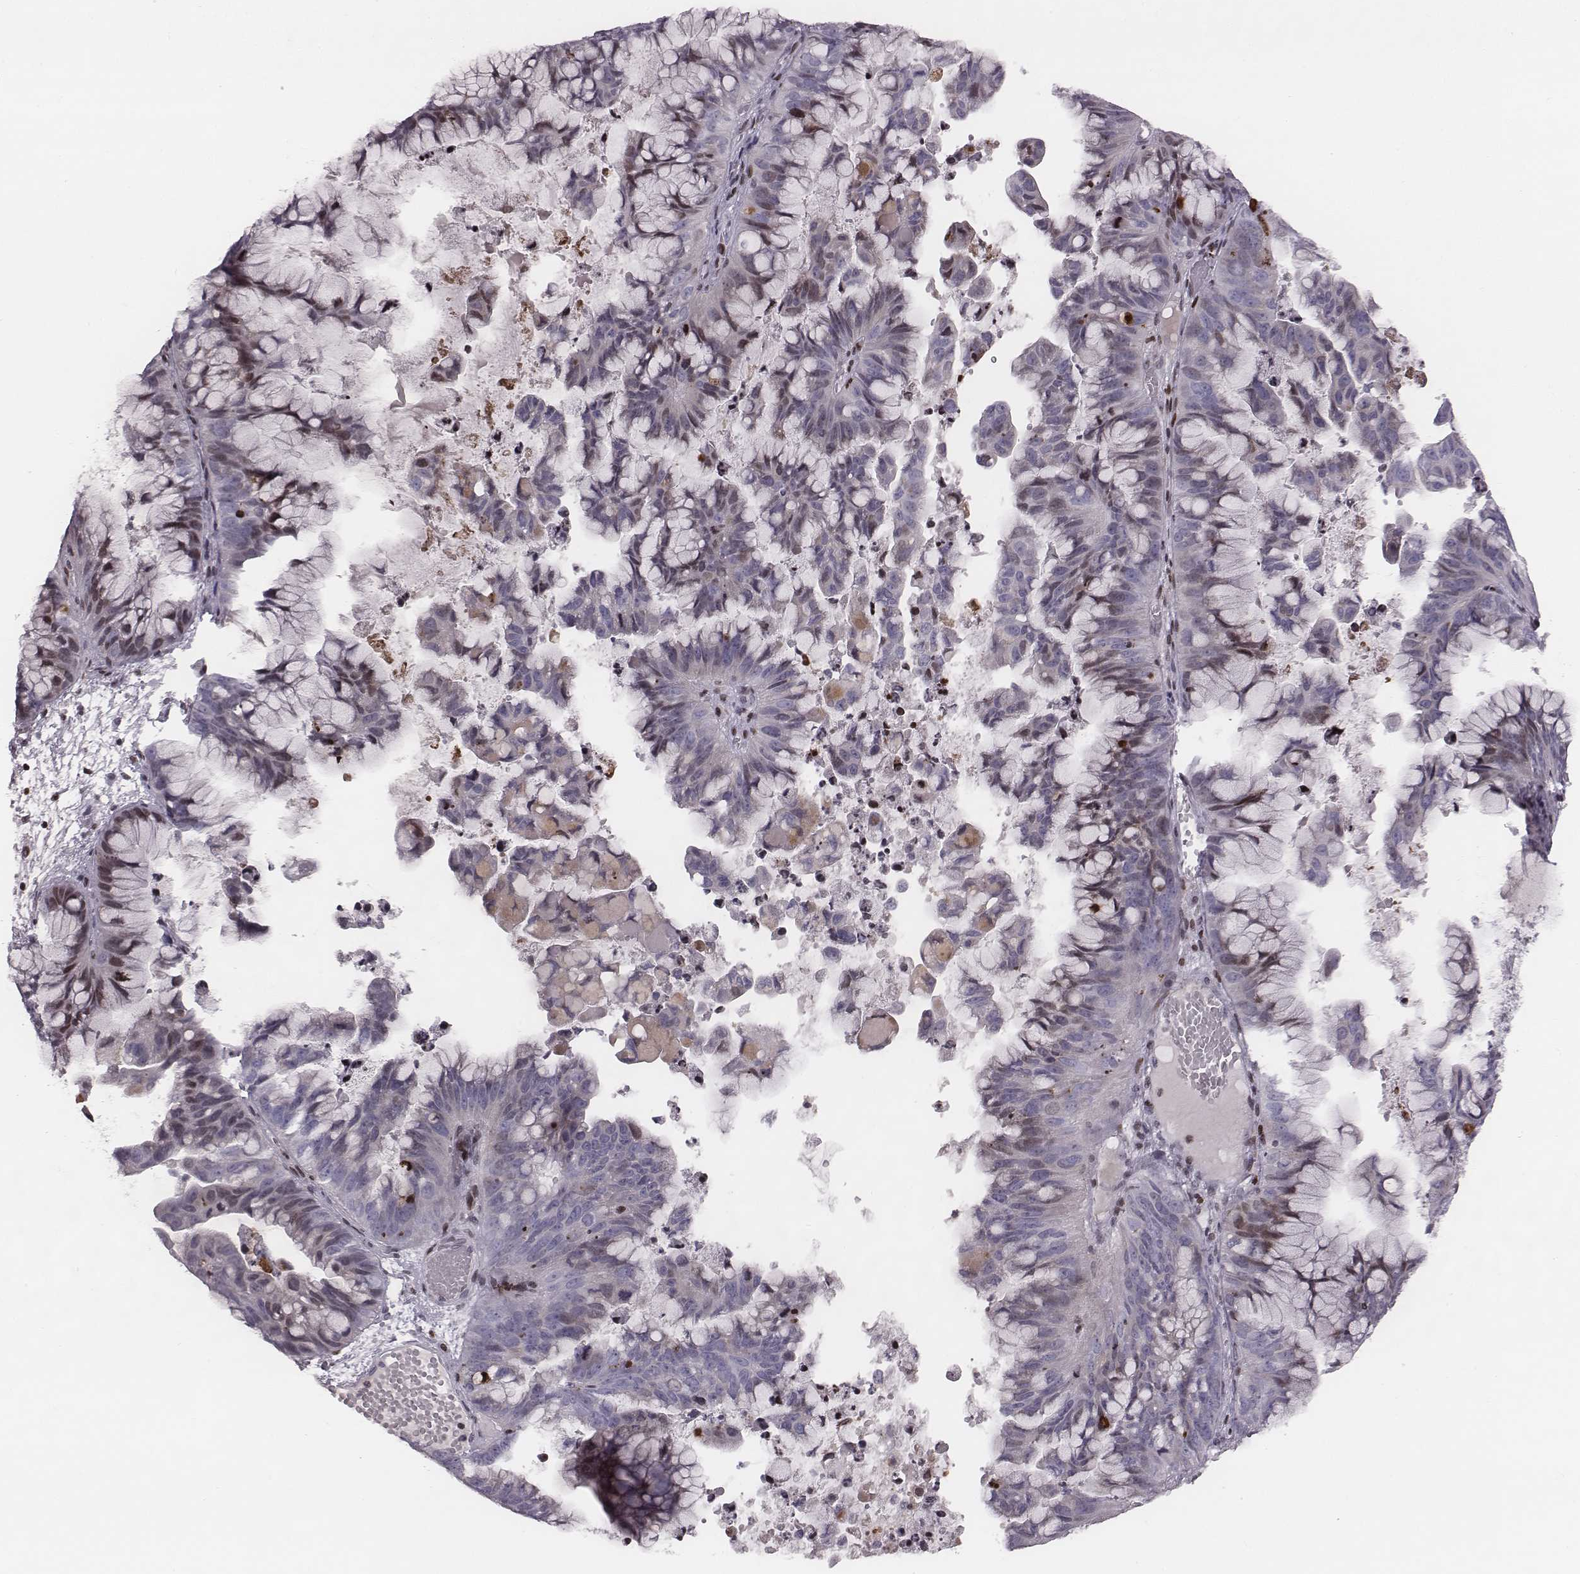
{"staining": {"intensity": "weak", "quantity": "<25%", "location": "nuclear"}, "tissue": "ovarian cancer", "cell_type": "Tumor cells", "image_type": "cancer", "snomed": [{"axis": "morphology", "description": "Cystadenocarcinoma, mucinous, NOS"}, {"axis": "topography", "description": "Ovary"}], "caption": "Tumor cells show no significant protein expression in ovarian cancer (mucinous cystadenocarcinoma).", "gene": "NDC1", "patient": {"sex": "female", "age": 76}}